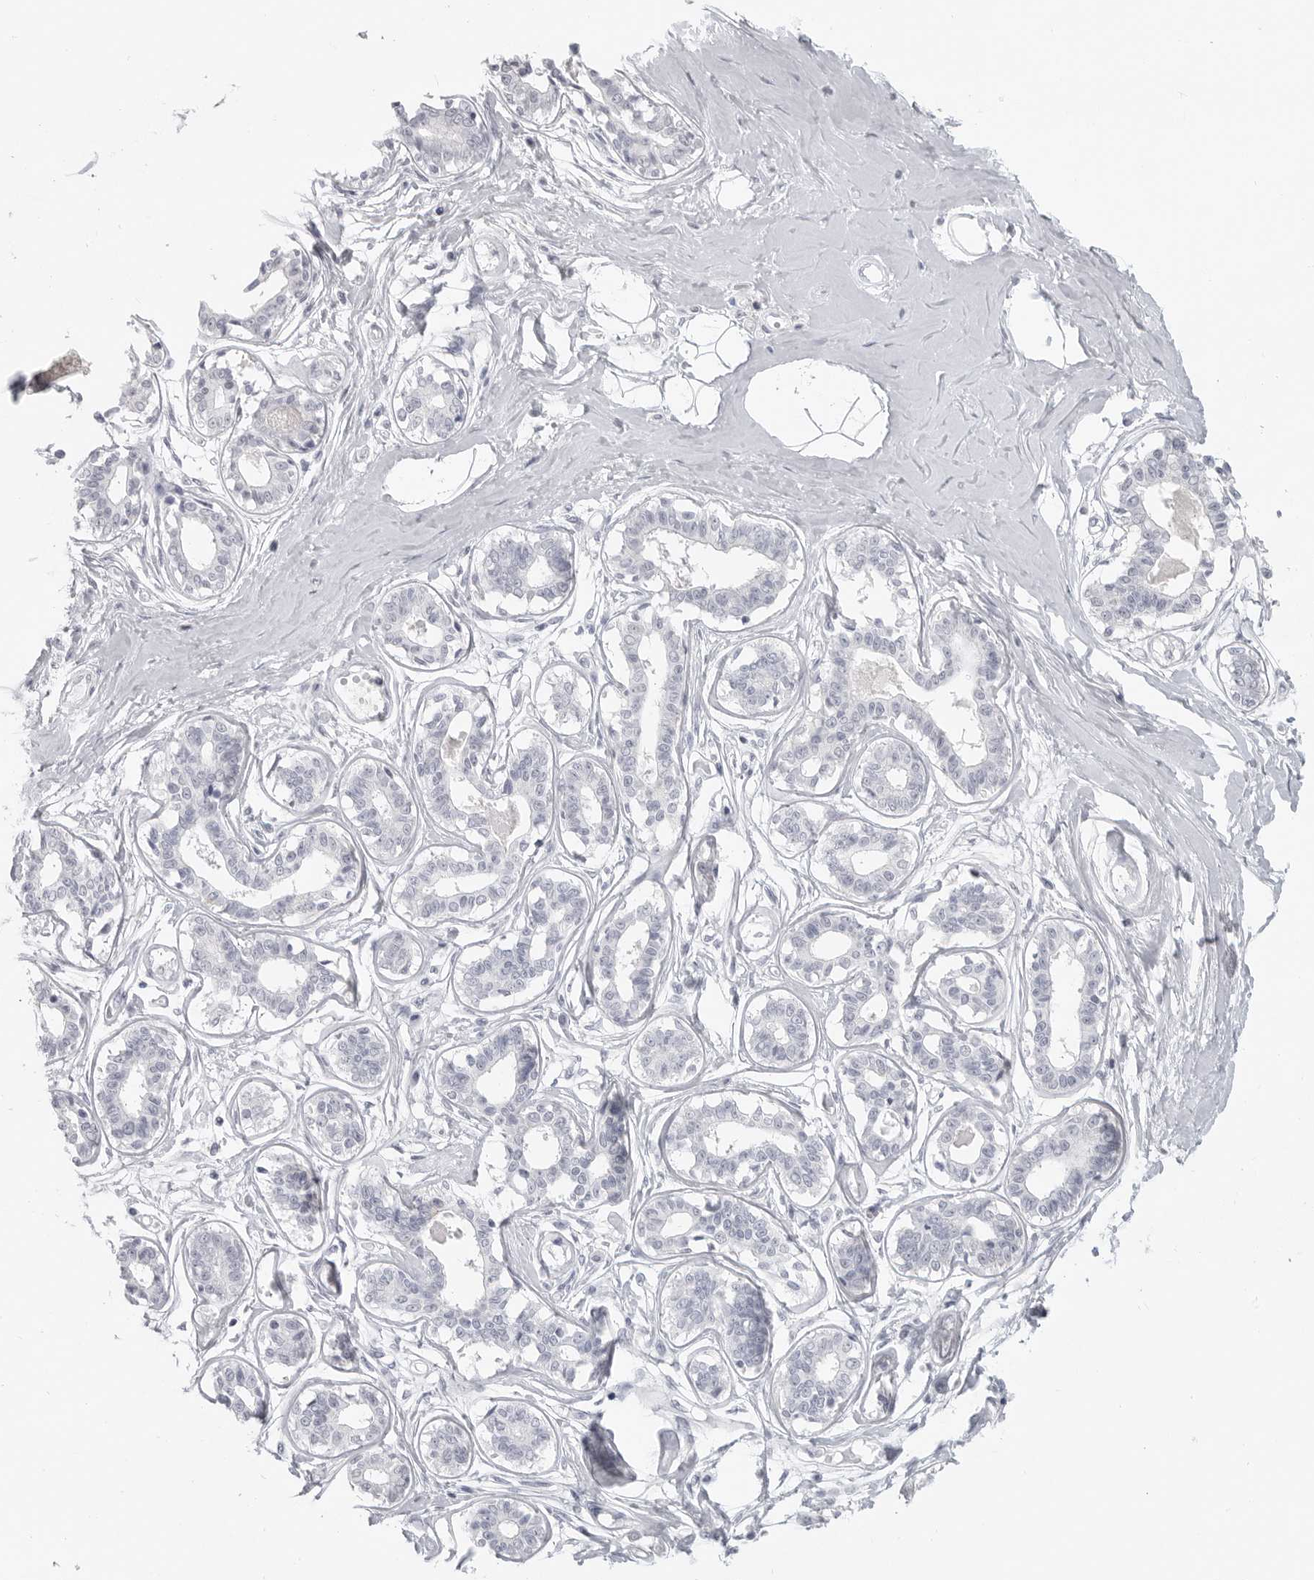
{"staining": {"intensity": "negative", "quantity": "none", "location": "none"}, "tissue": "breast", "cell_type": "Adipocytes", "image_type": "normal", "snomed": [{"axis": "morphology", "description": "Normal tissue, NOS"}, {"axis": "topography", "description": "Breast"}], "caption": "Immunohistochemical staining of normal breast demonstrates no significant expression in adipocytes. Brightfield microscopy of immunohistochemistry stained with DAB (brown) and hematoxylin (blue), captured at high magnification.", "gene": "LY6D", "patient": {"sex": "female", "age": 45}}